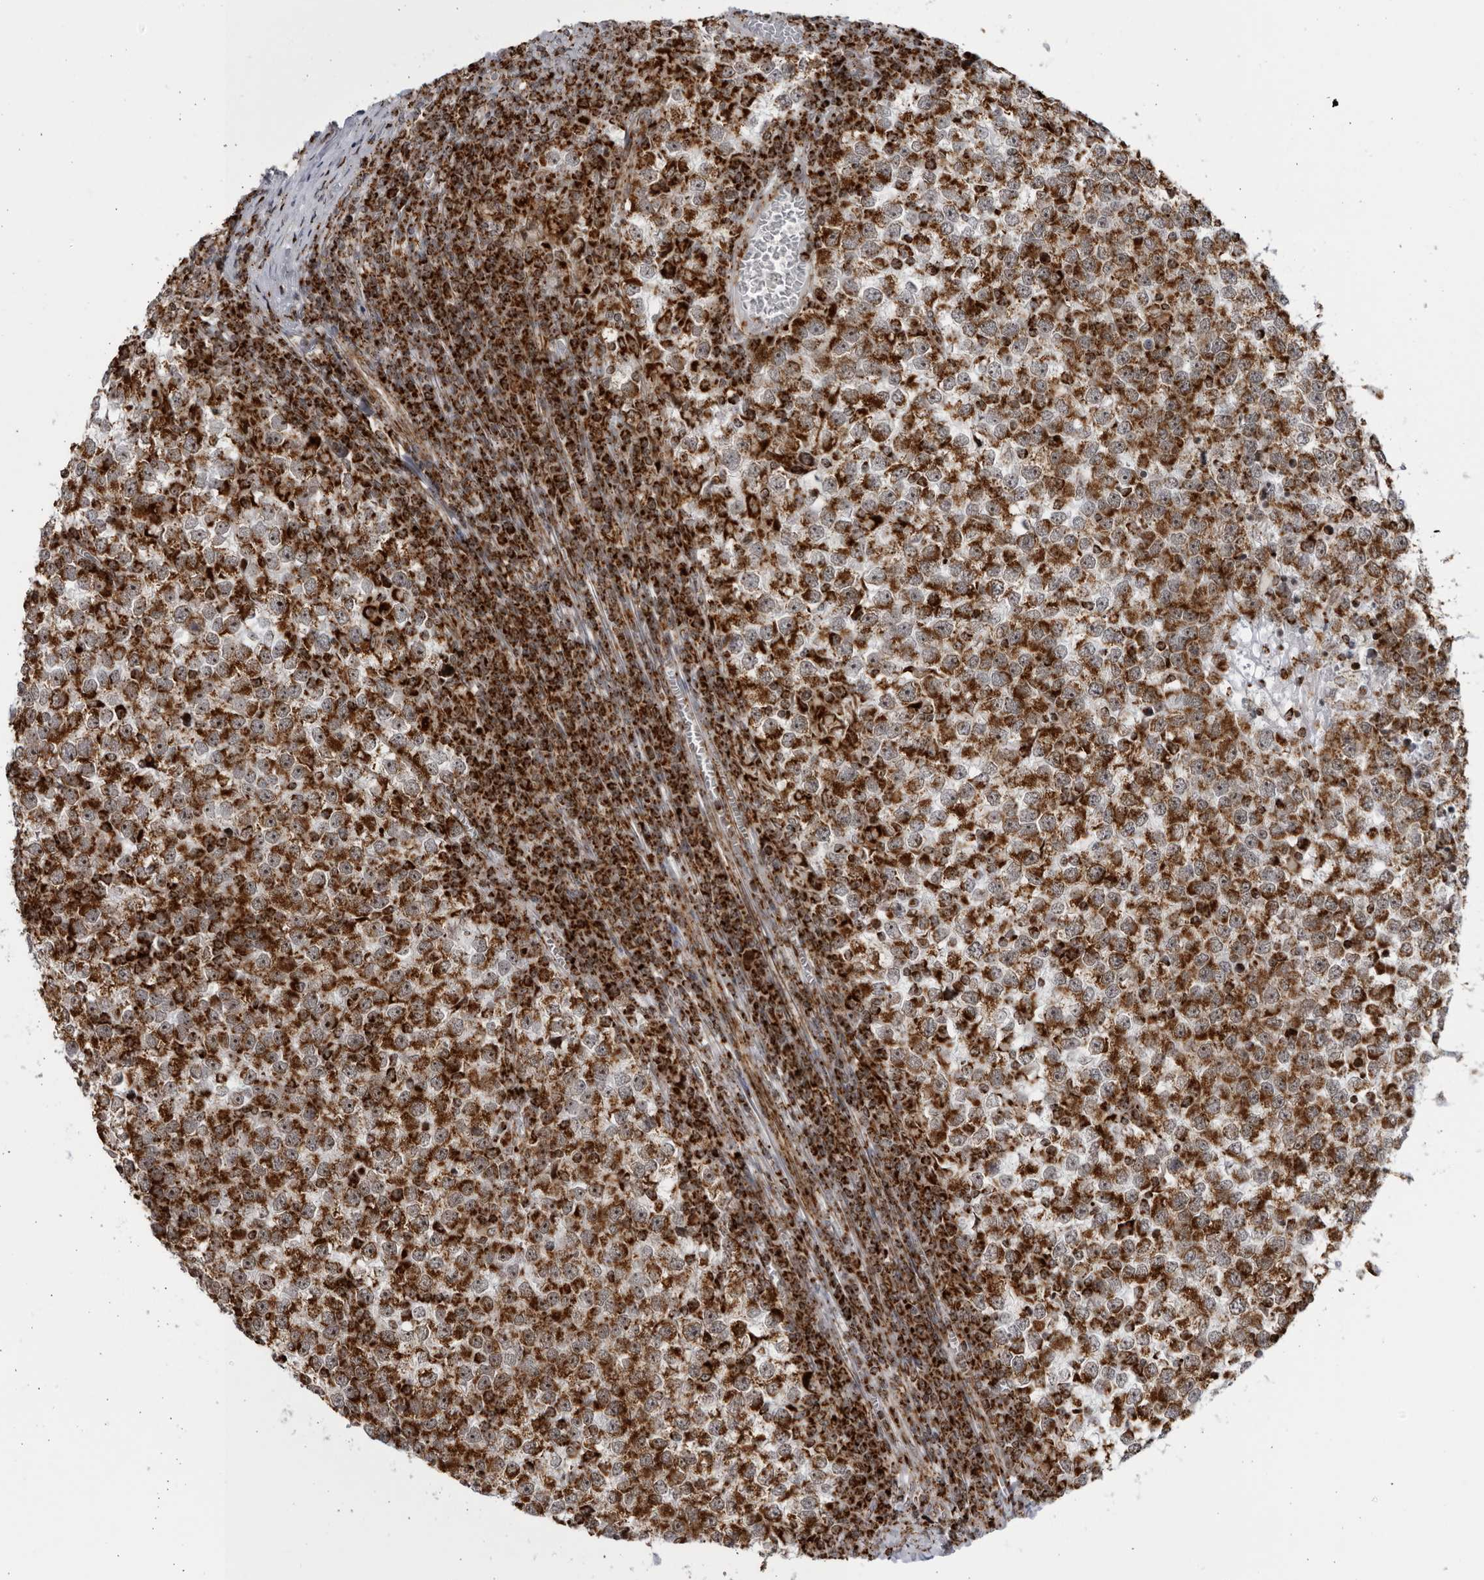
{"staining": {"intensity": "strong", "quantity": ">75%", "location": "cytoplasmic/membranous,nuclear"}, "tissue": "testis cancer", "cell_type": "Tumor cells", "image_type": "cancer", "snomed": [{"axis": "morphology", "description": "Seminoma, NOS"}, {"axis": "topography", "description": "Testis"}], "caption": "Immunohistochemistry (IHC) histopathology image of human testis cancer stained for a protein (brown), which shows high levels of strong cytoplasmic/membranous and nuclear positivity in about >75% of tumor cells.", "gene": "RBM34", "patient": {"sex": "male", "age": 65}}